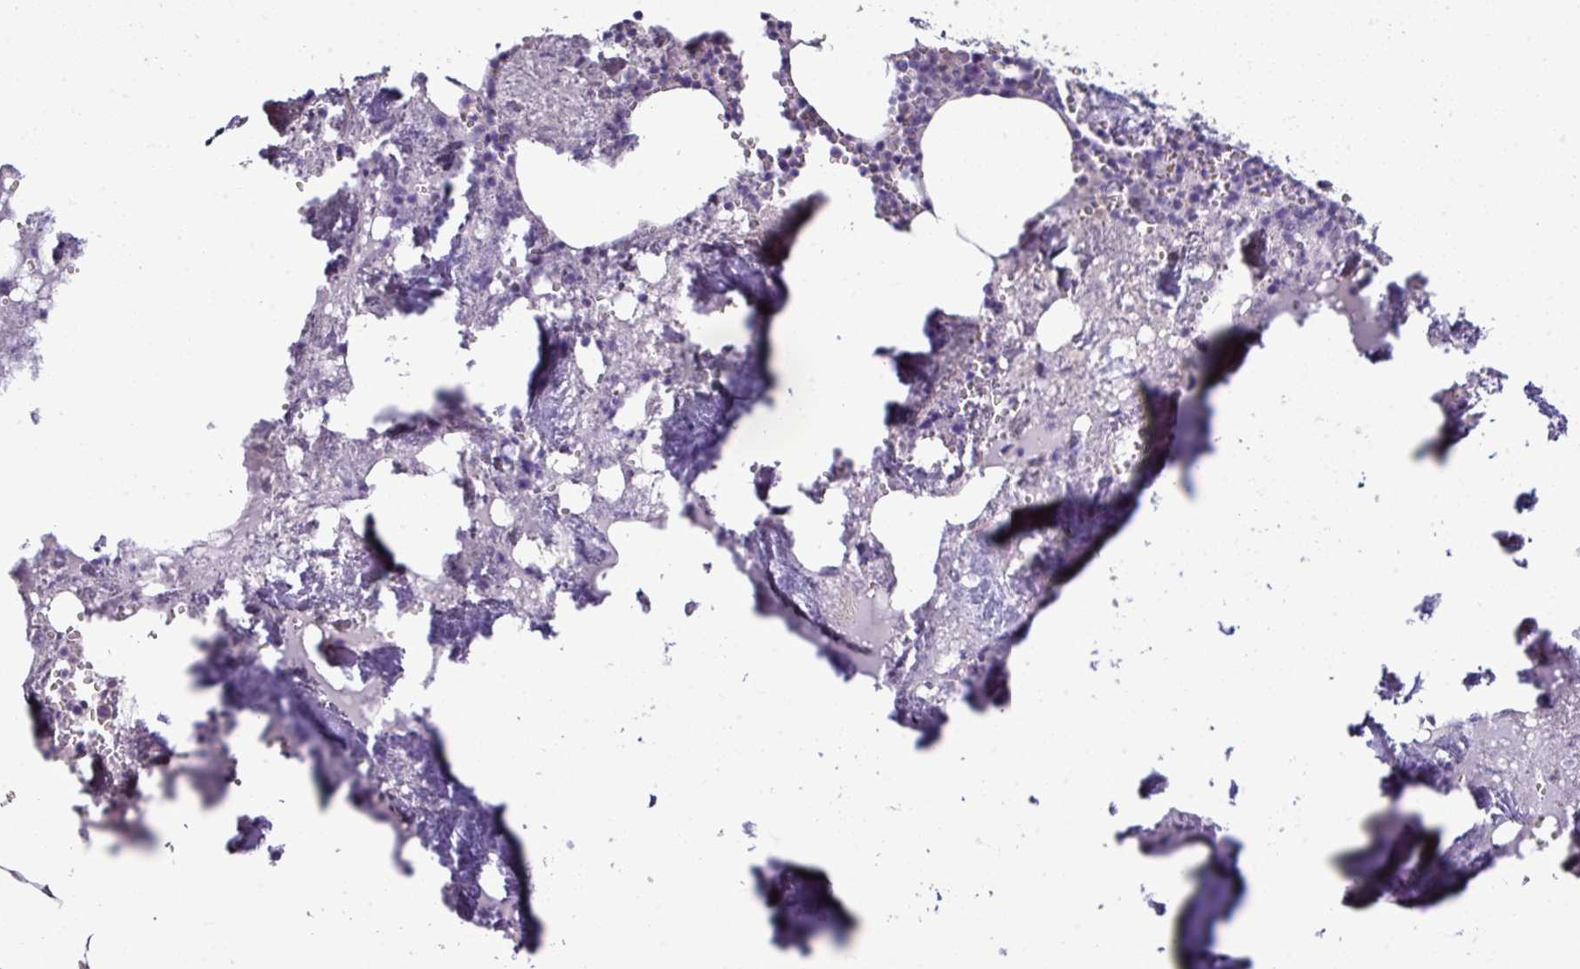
{"staining": {"intensity": "negative", "quantity": "none", "location": "none"}, "tissue": "bone marrow", "cell_type": "Hematopoietic cells", "image_type": "normal", "snomed": [{"axis": "morphology", "description": "Normal tissue, NOS"}, {"axis": "topography", "description": "Bone marrow"}], "caption": "Protein analysis of benign bone marrow exhibits no significant positivity in hematopoietic cells.", "gene": "TRAPPC1", "patient": {"sex": "male", "age": 54}}